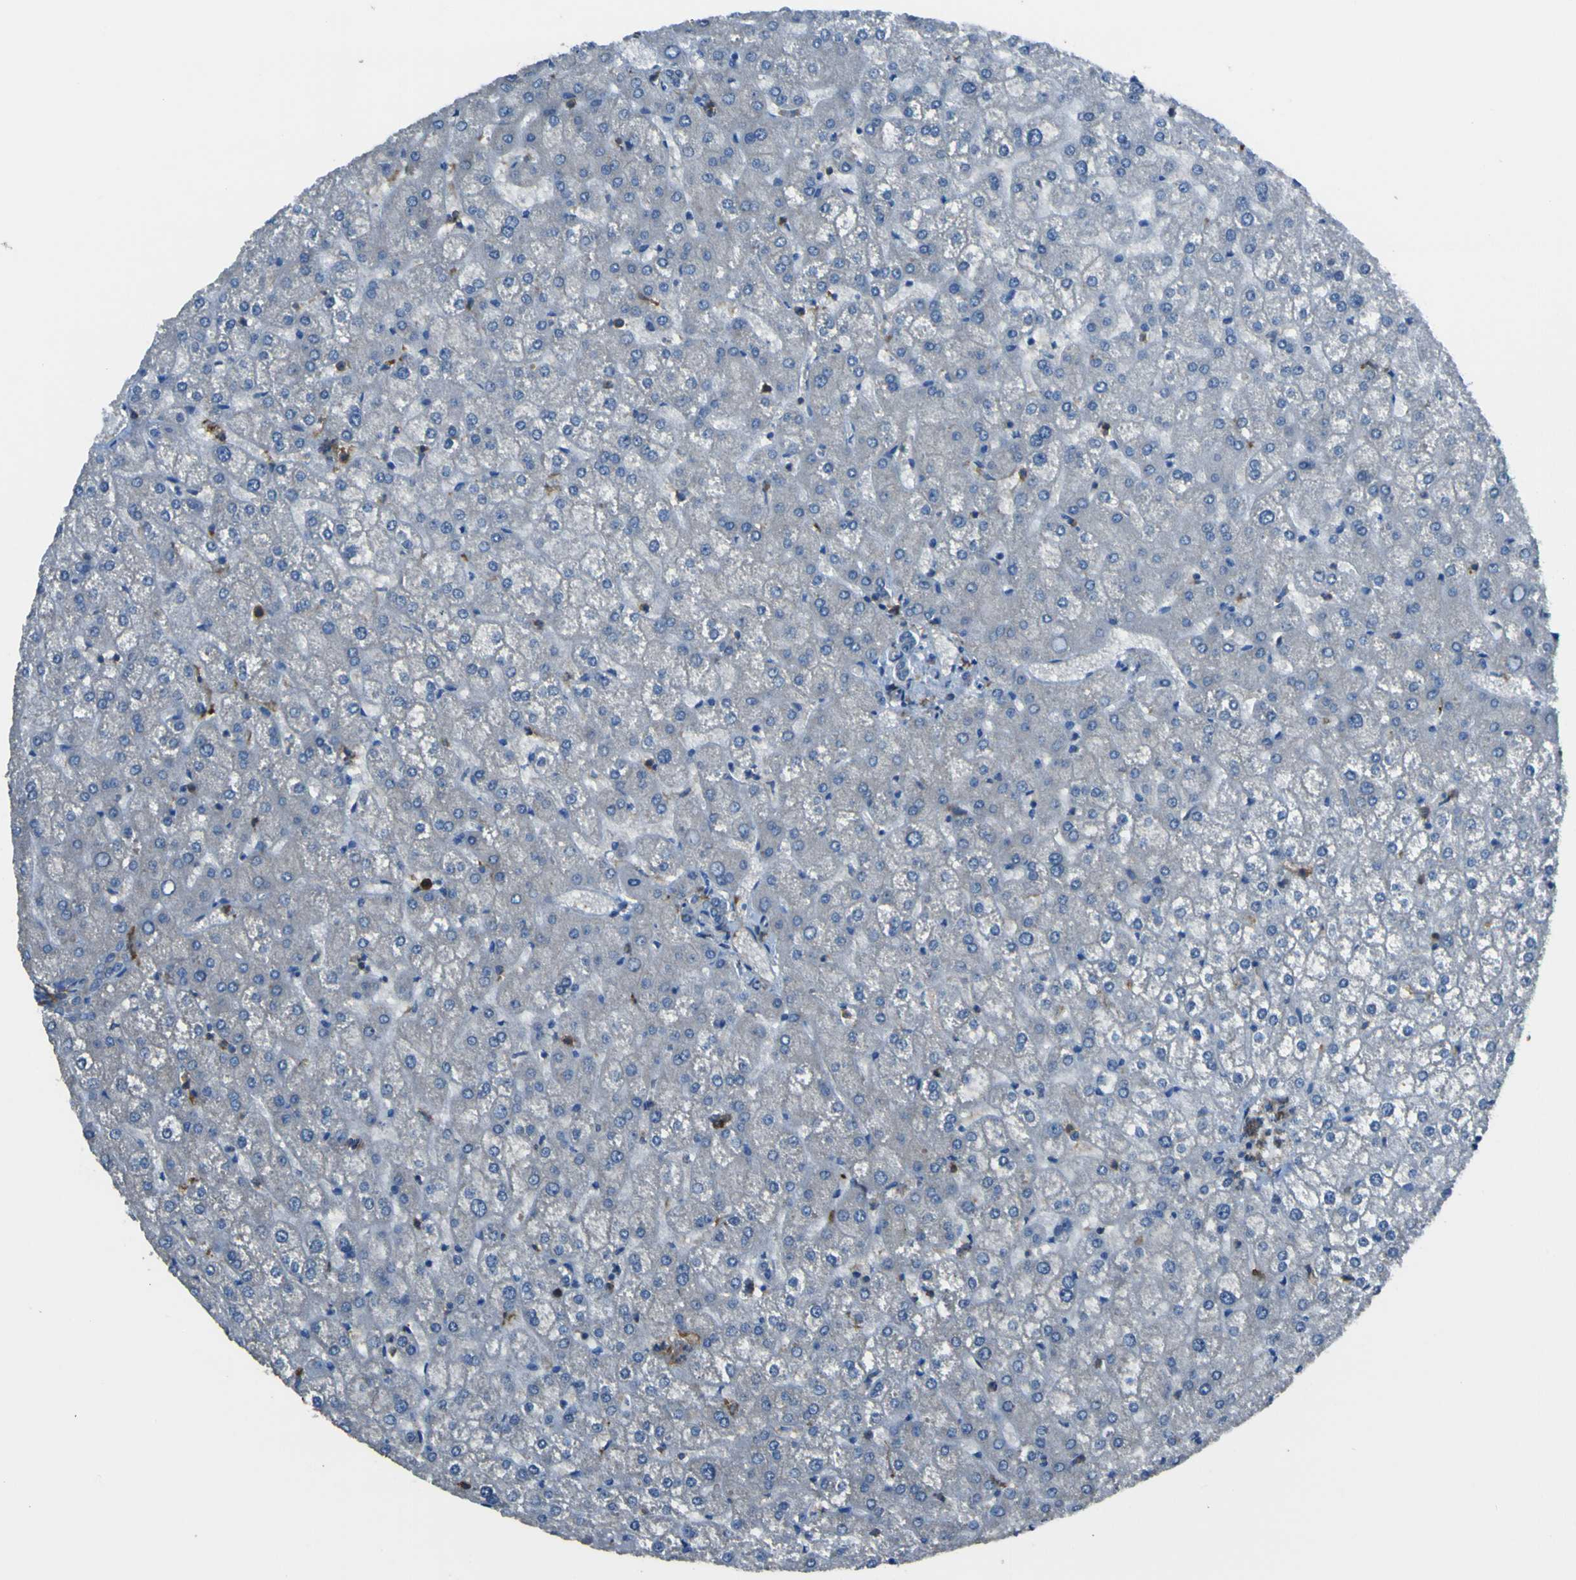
{"staining": {"intensity": "negative", "quantity": "none", "location": "none"}, "tissue": "liver", "cell_type": "Cholangiocytes", "image_type": "normal", "snomed": [{"axis": "morphology", "description": "Normal tissue, NOS"}, {"axis": "topography", "description": "Liver"}], "caption": "Cholangiocytes show no significant positivity in benign liver.", "gene": "LAIR1", "patient": {"sex": "female", "age": 32}}